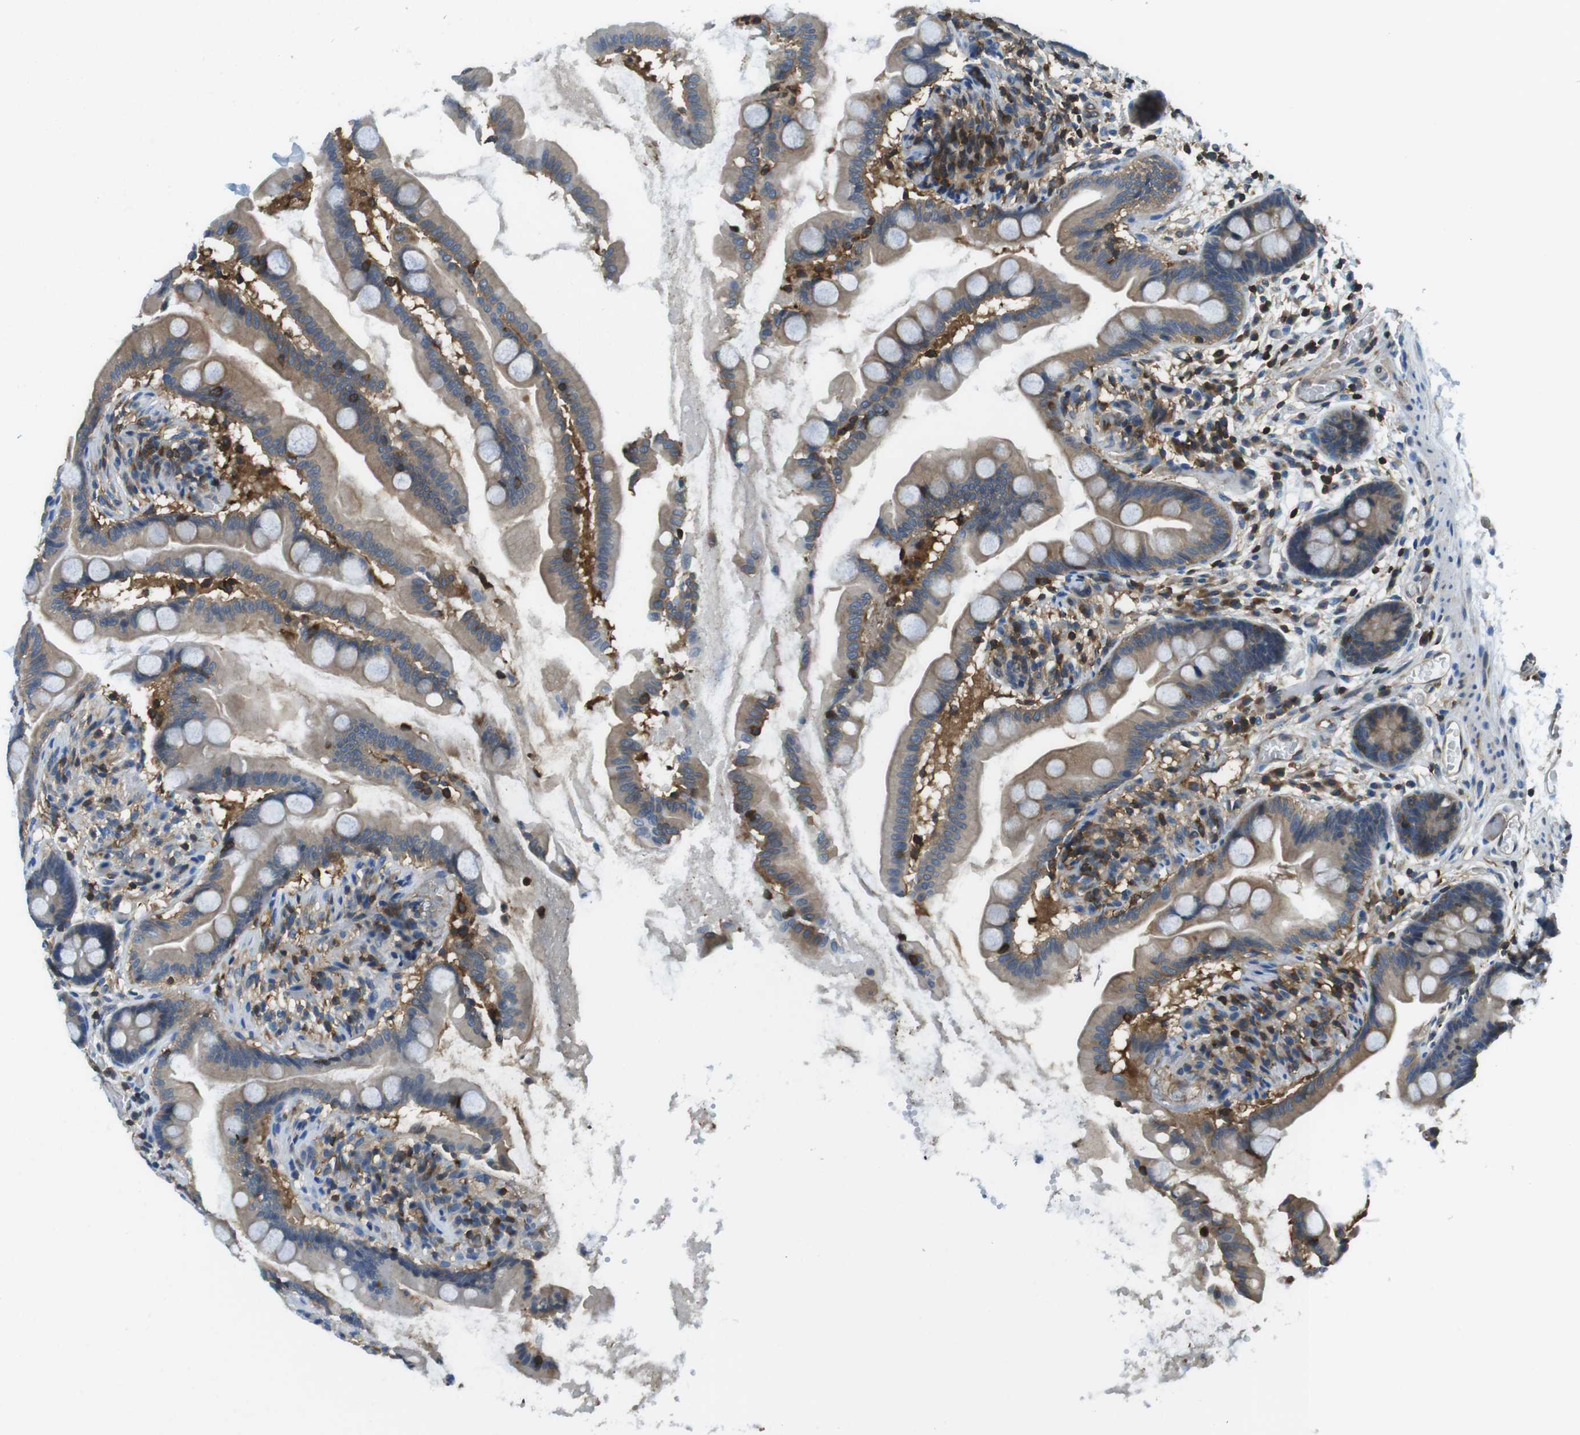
{"staining": {"intensity": "moderate", "quantity": ">75%", "location": "cytoplasmic/membranous"}, "tissue": "small intestine", "cell_type": "Glandular cells", "image_type": "normal", "snomed": [{"axis": "morphology", "description": "Normal tissue, NOS"}, {"axis": "topography", "description": "Small intestine"}], "caption": "A photomicrograph of human small intestine stained for a protein displays moderate cytoplasmic/membranous brown staining in glandular cells. The staining was performed using DAB, with brown indicating positive protein expression. Nuclei are stained blue with hematoxylin.", "gene": "TES", "patient": {"sex": "female", "age": 56}}